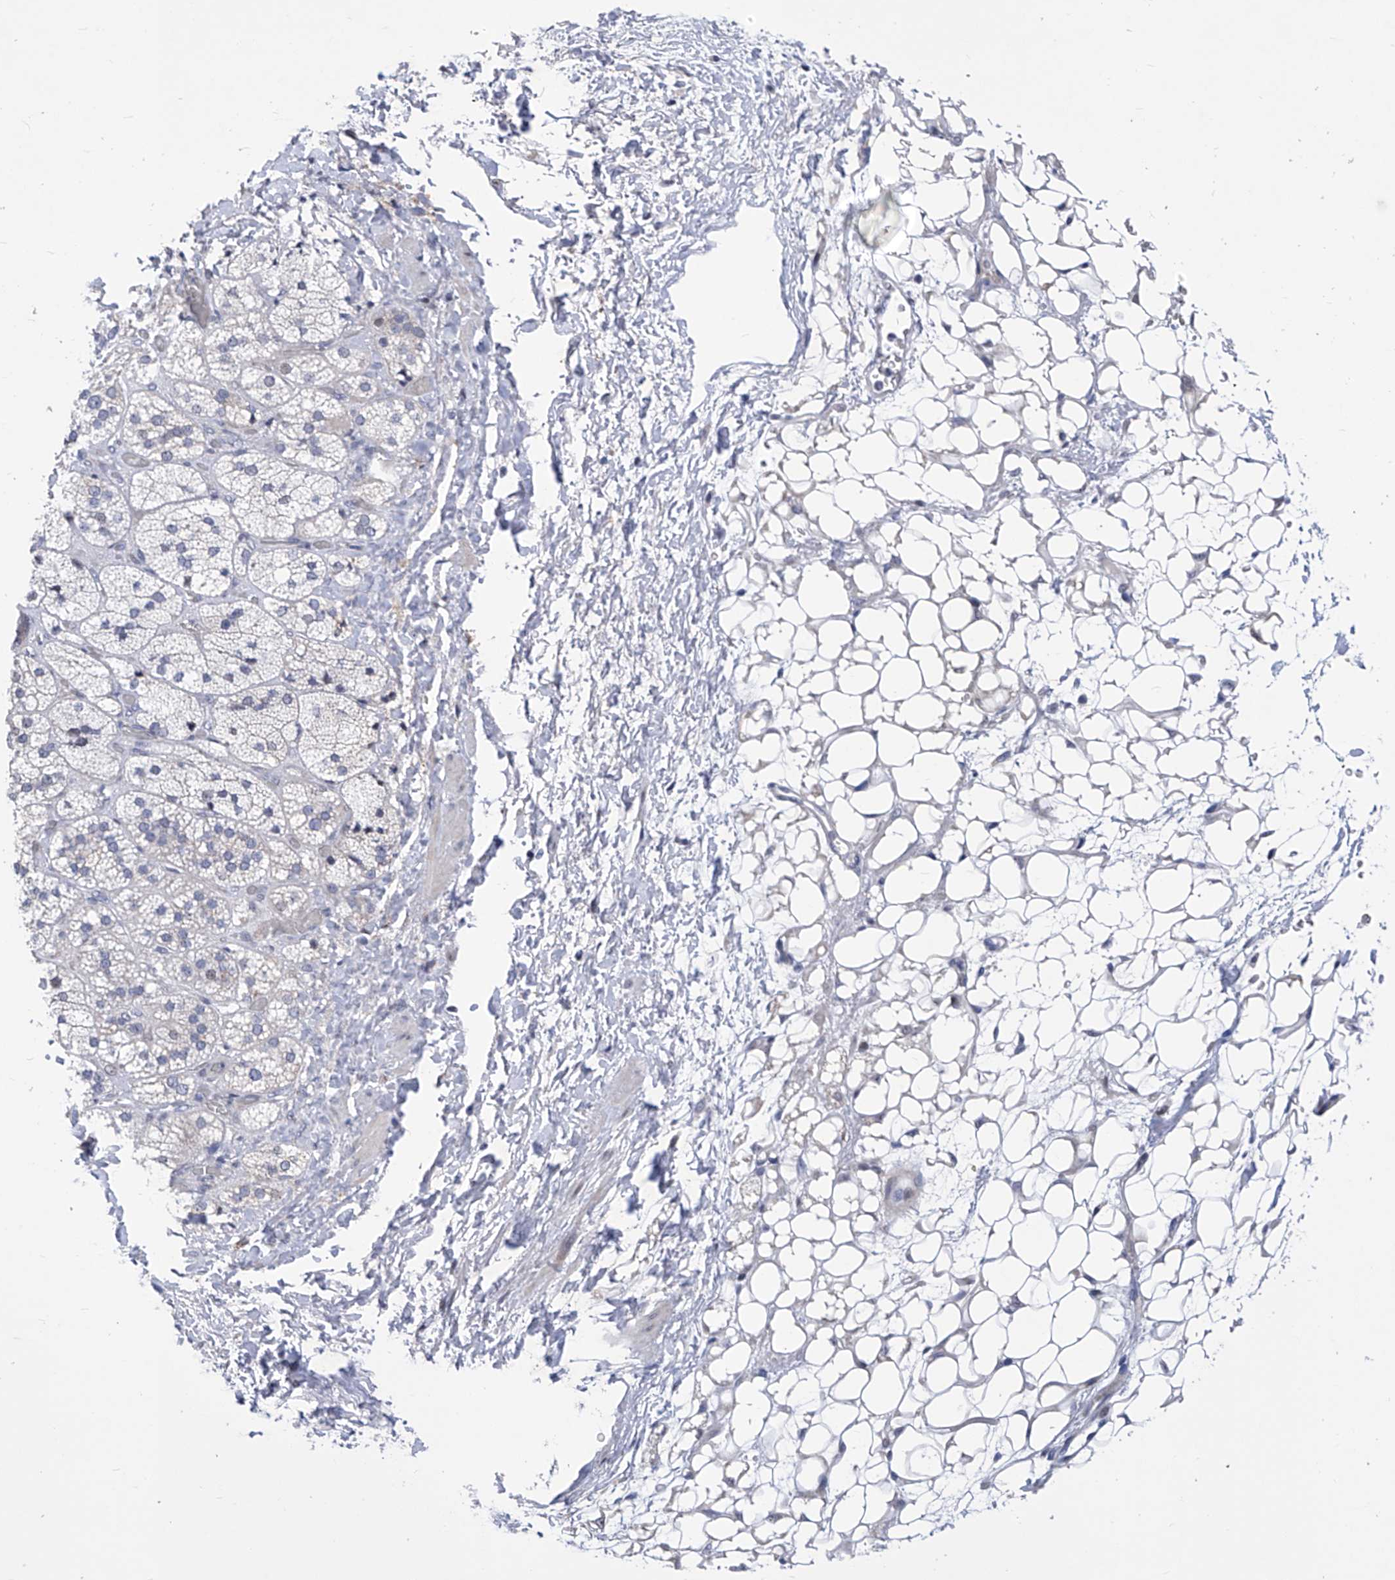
{"staining": {"intensity": "negative", "quantity": "none", "location": "none"}, "tissue": "adrenal gland", "cell_type": "Glandular cells", "image_type": "normal", "snomed": [{"axis": "morphology", "description": "Normal tissue, NOS"}, {"axis": "topography", "description": "Adrenal gland"}], "caption": "Immunohistochemistry (IHC) of benign adrenal gland shows no expression in glandular cells.", "gene": "NUFIP1", "patient": {"sex": "male", "age": 61}}